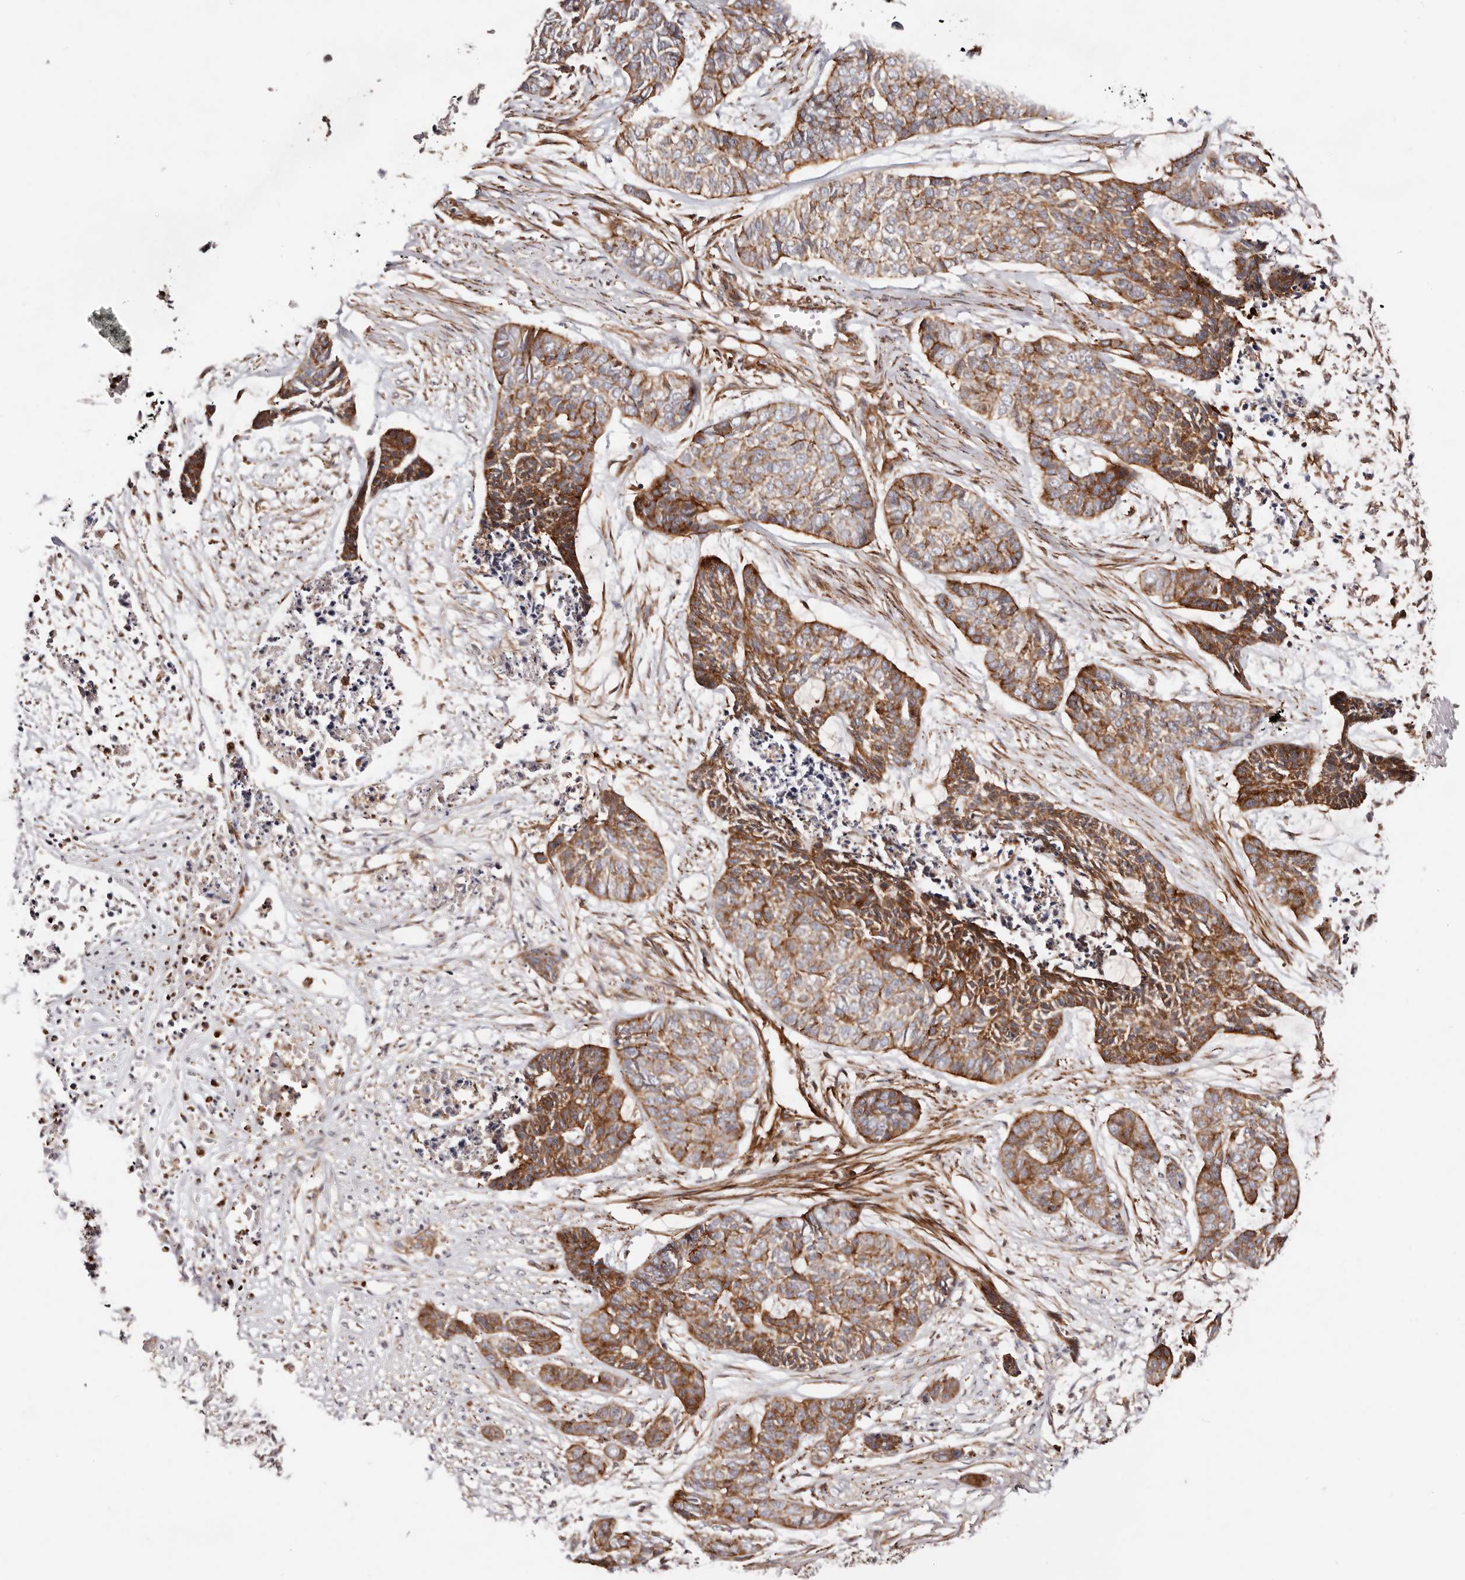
{"staining": {"intensity": "moderate", "quantity": ">75%", "location": "cytoplasmic/membranous"}, "tissue": "skin cancer", "cell_type": "Tumor cells", "image_type": "cancer", "snomed": [{"axis": "morphology", "description": "Basal cell carcinoma"}, {"axis": "topography", "description": "Skin"}], "caption": "Immunohistochemistry (DAB) staining of human skin basal cell carcinoma displays moderate cytoplasmic/membranous protein expression in approximately >75% of tumor cells.", "gene": "PTPN22", "patient": {"sex": "female", "age": 64}}